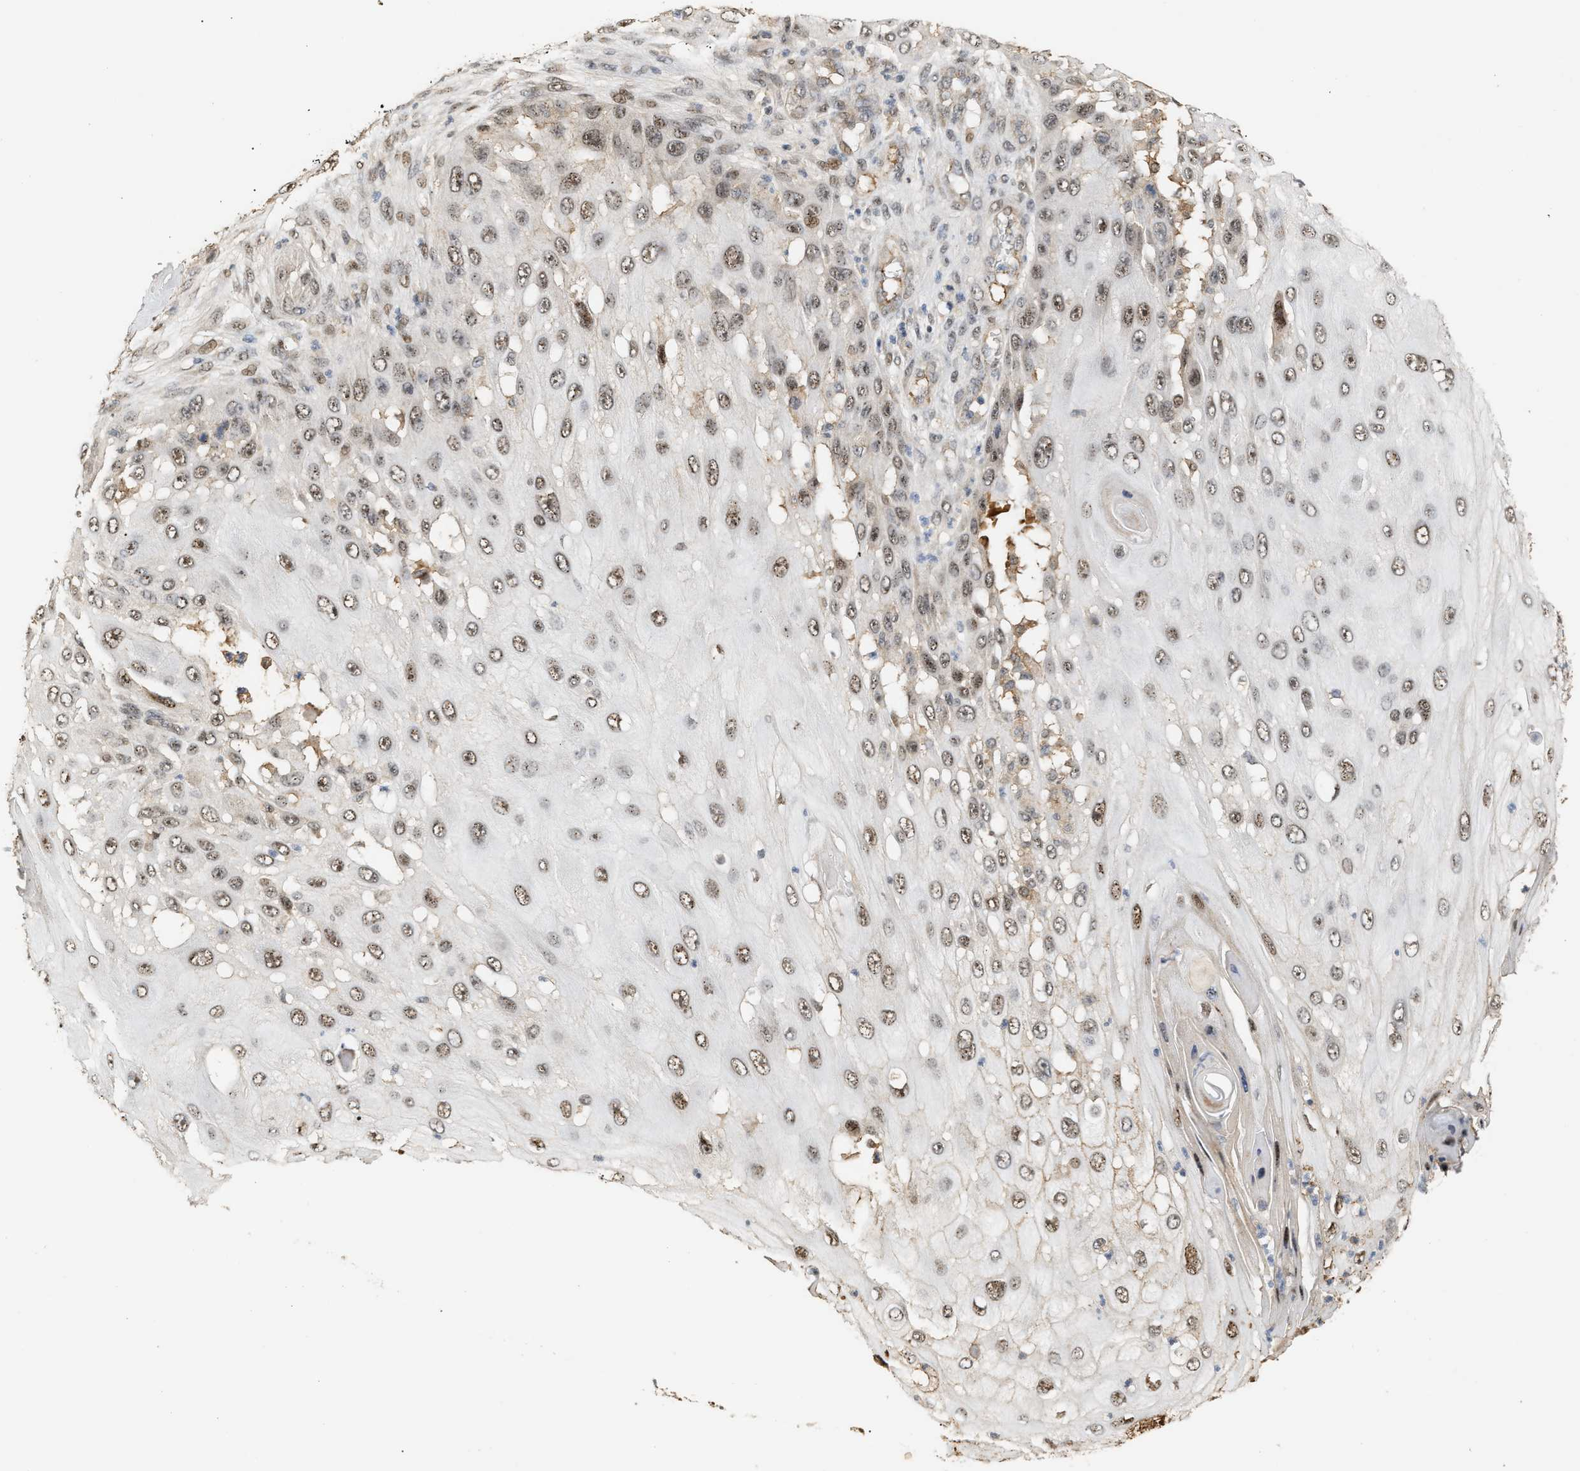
{"staining": {"intensity": "weak", "quantity": ">75%", "location": "nuclear"}, "tissue": "skin cancer", "cell_type": "Tumor cells", "image_type": "cancer", "snomed": [{"axis": "morphology", "description": "Squamous cell carcinoma, NOS"}, {"axis": "topography", "description": "Skin"}], "caption": "Human skin cancer stained for a protein (brown) demonstrates weak nuclear positive expression in about >75% of tumor cells.", "gene": "ZFAND5", "patient": {"sex": "female", "age": 44}}